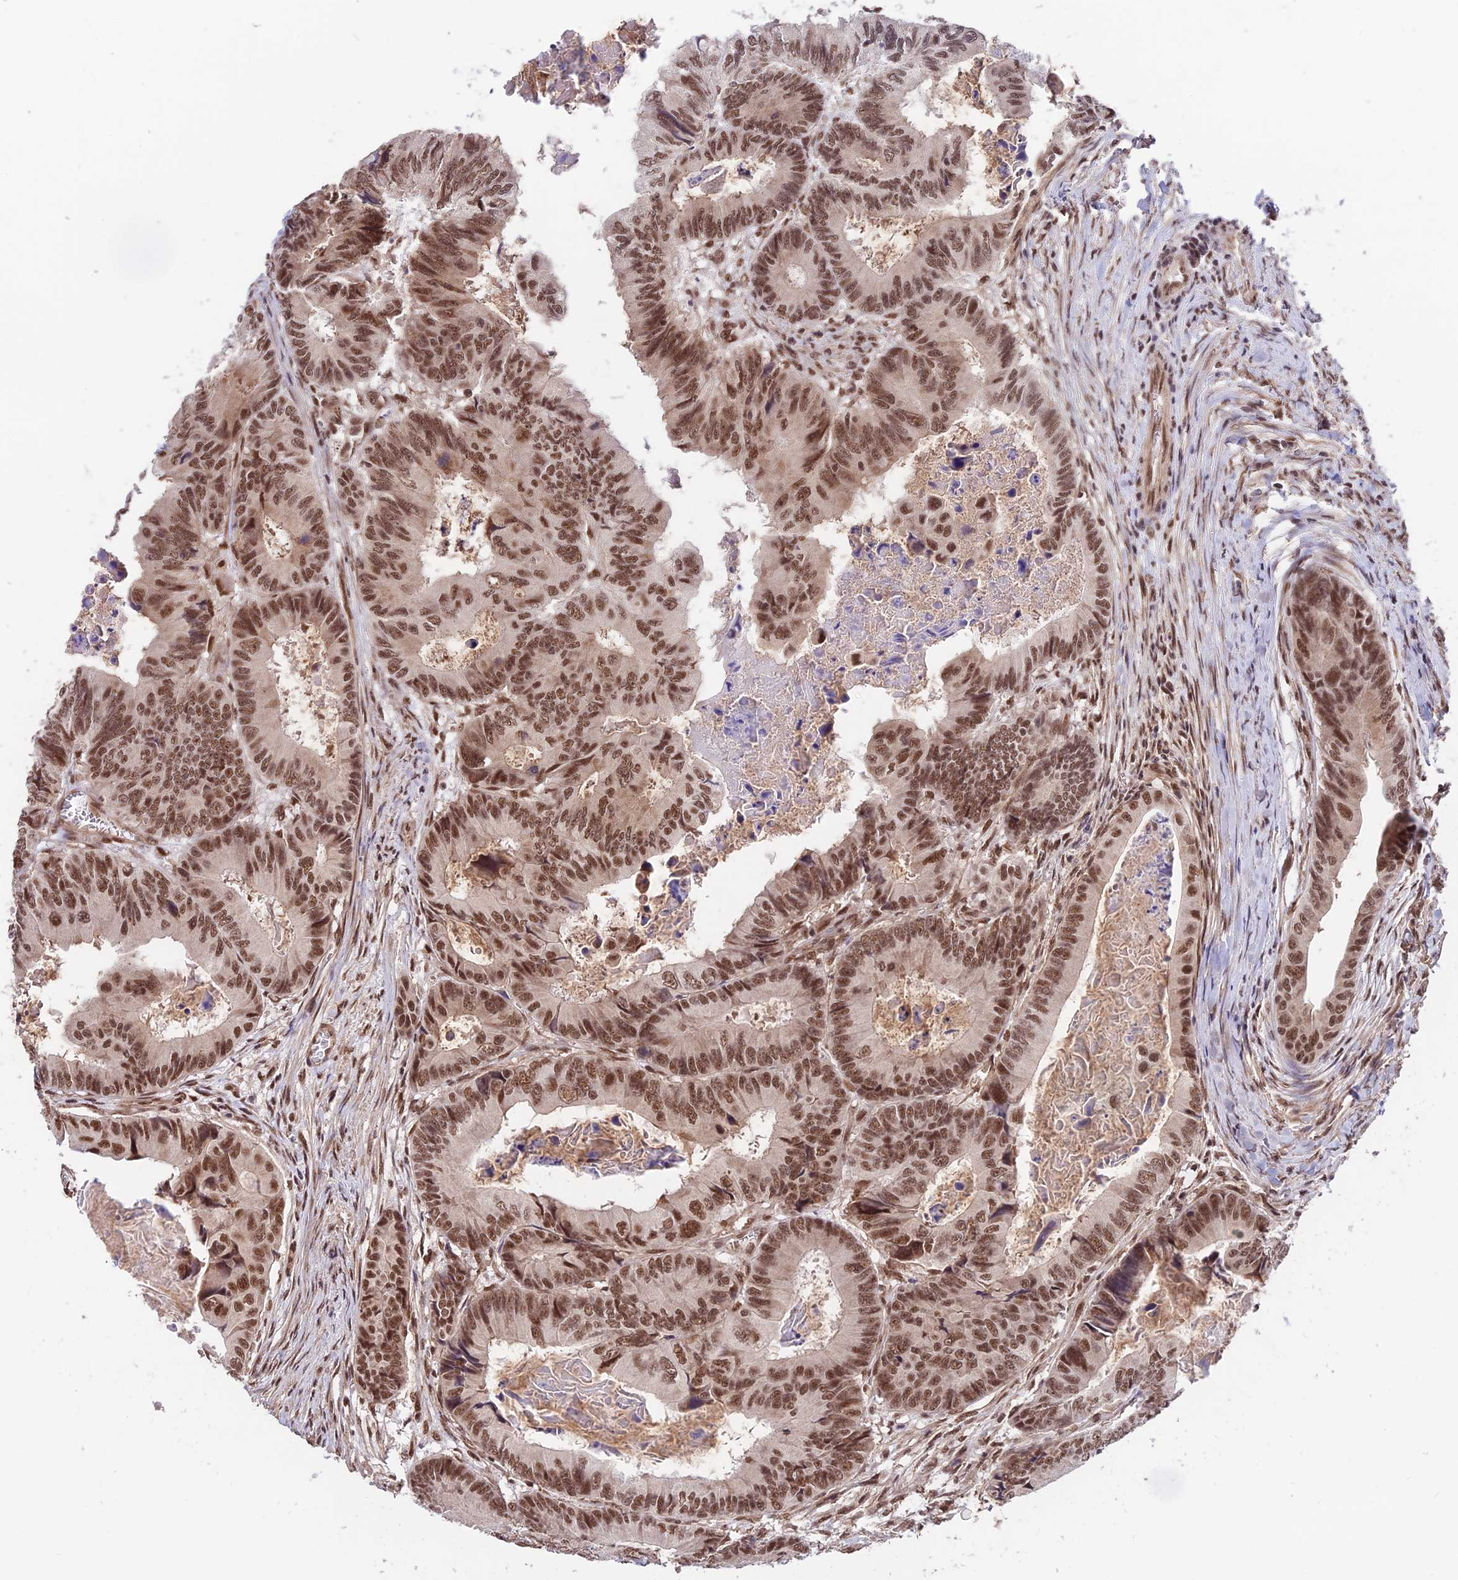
{"staining": {"intensity": "moderate", "quantity": ">75%", "location": "nuclear"}, "tissue": "colorectal cancer", "cell_type": "Tumor cells", "image_type": "cancer", "snomed": [{"axis": "morphology", "description": "Adenocarcinoma, NOS"}, {"axis": "topography", "description": "Colon"}], "caption": "IHC image of neoplastic tissue: human colorectal cancer stained using immunohistochemistry reveals medium levels of moderate protein expression localized specifically in the nuclear of tumor cells, appearing as a nuclear brown color.", "gene": "RBM42", "patient": {"sex": "male", "age": 85}}